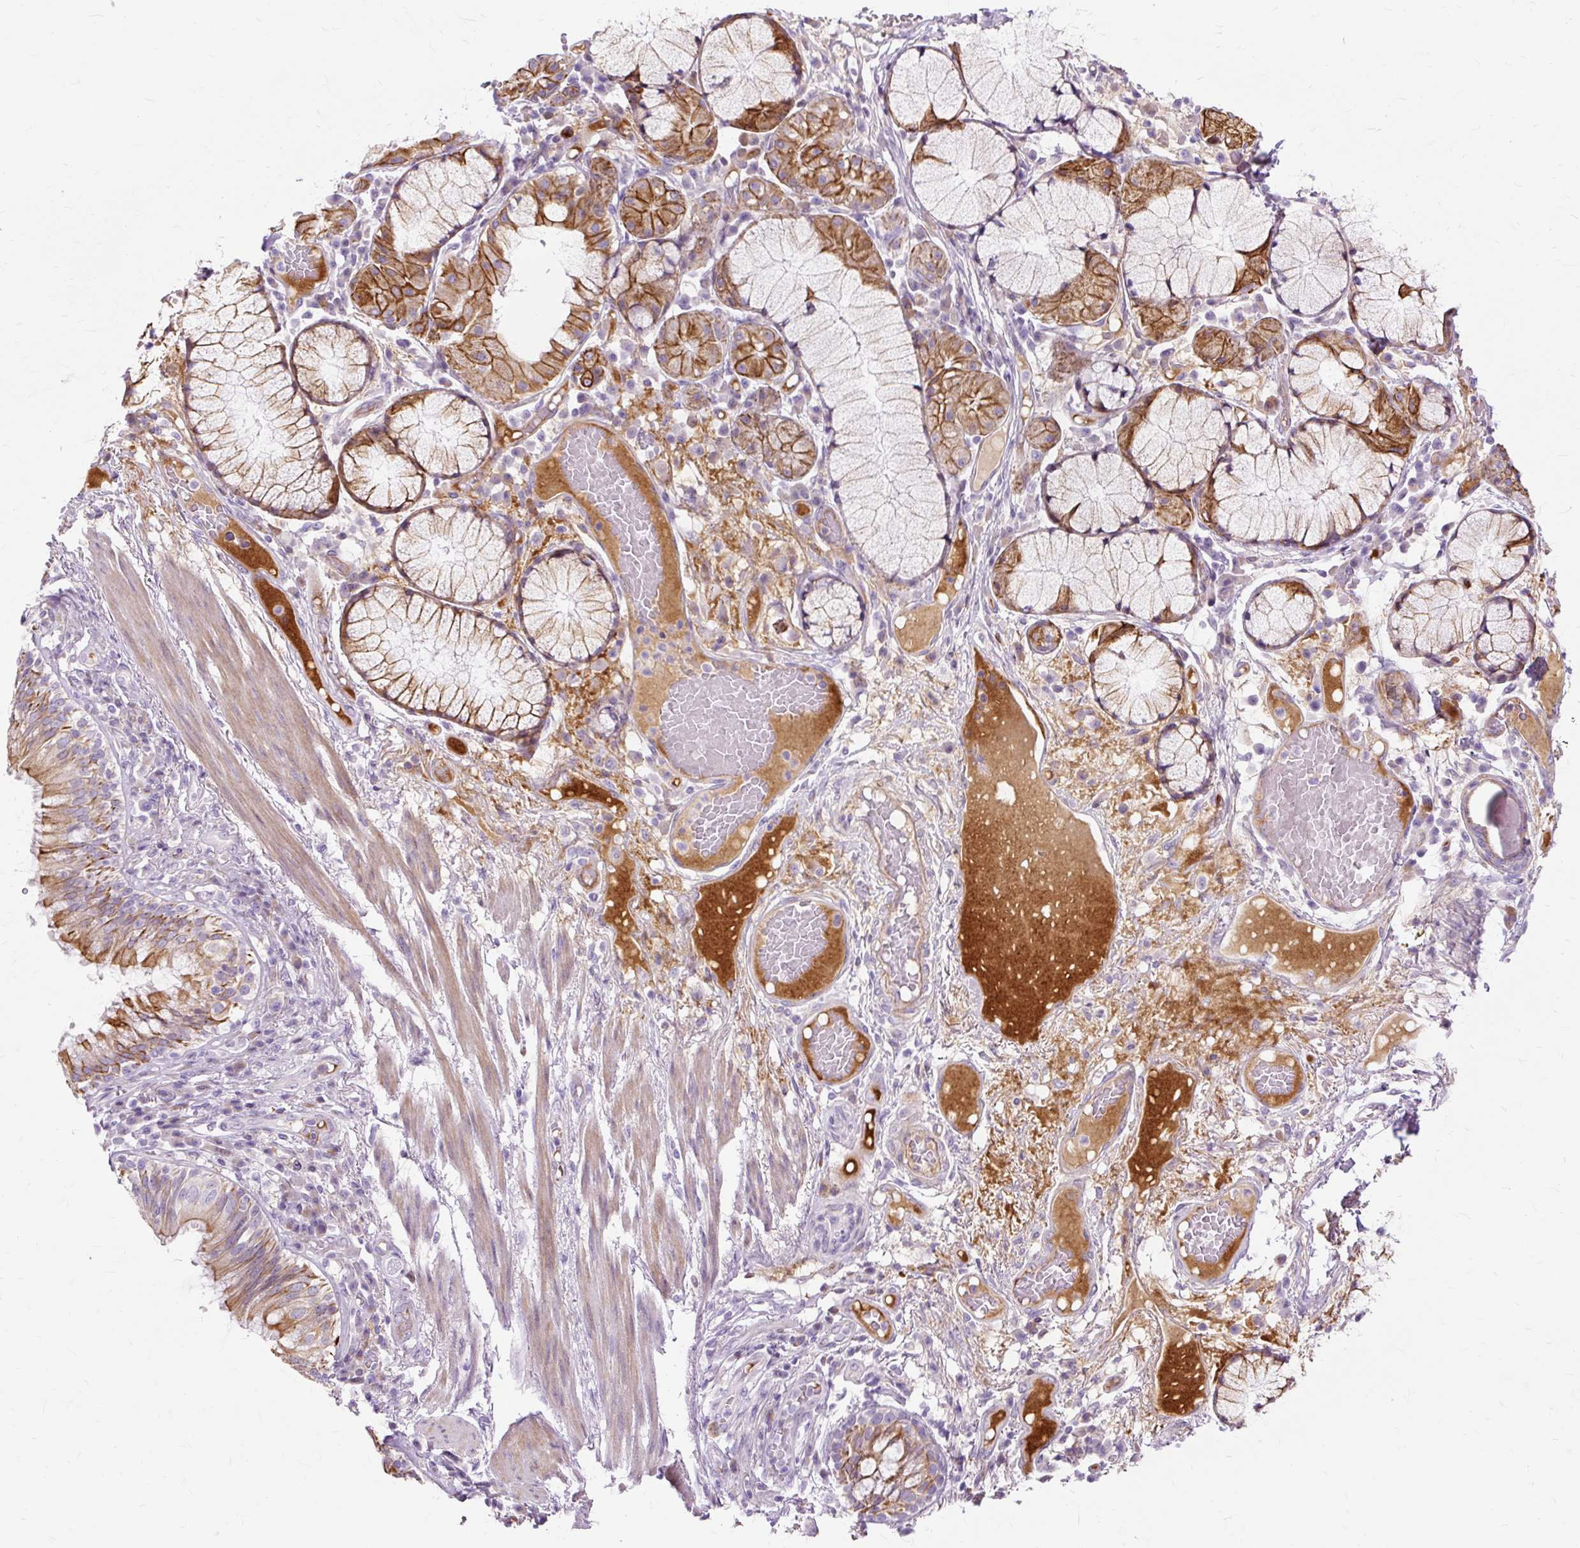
{"staining": {"intensity": "negative", "quantity": "none", "location": "none"}, "tissue": "adipose tissue", "cell_type": "Adipocytes", "image_type": "normal", "snomed": [{"axis": "morphology", "description": "Normal tissue, NOS"}, {"axis": "topography", "description": "Cartilage tissue"}, {"axis": "topography", "description": "Bronchus"}], "caption": "A photomicrograph of human adipose tissue is negative for staining in adipocytes.", "gene": "DCTN4", "patient": {"sex": "male", "age": 56}}